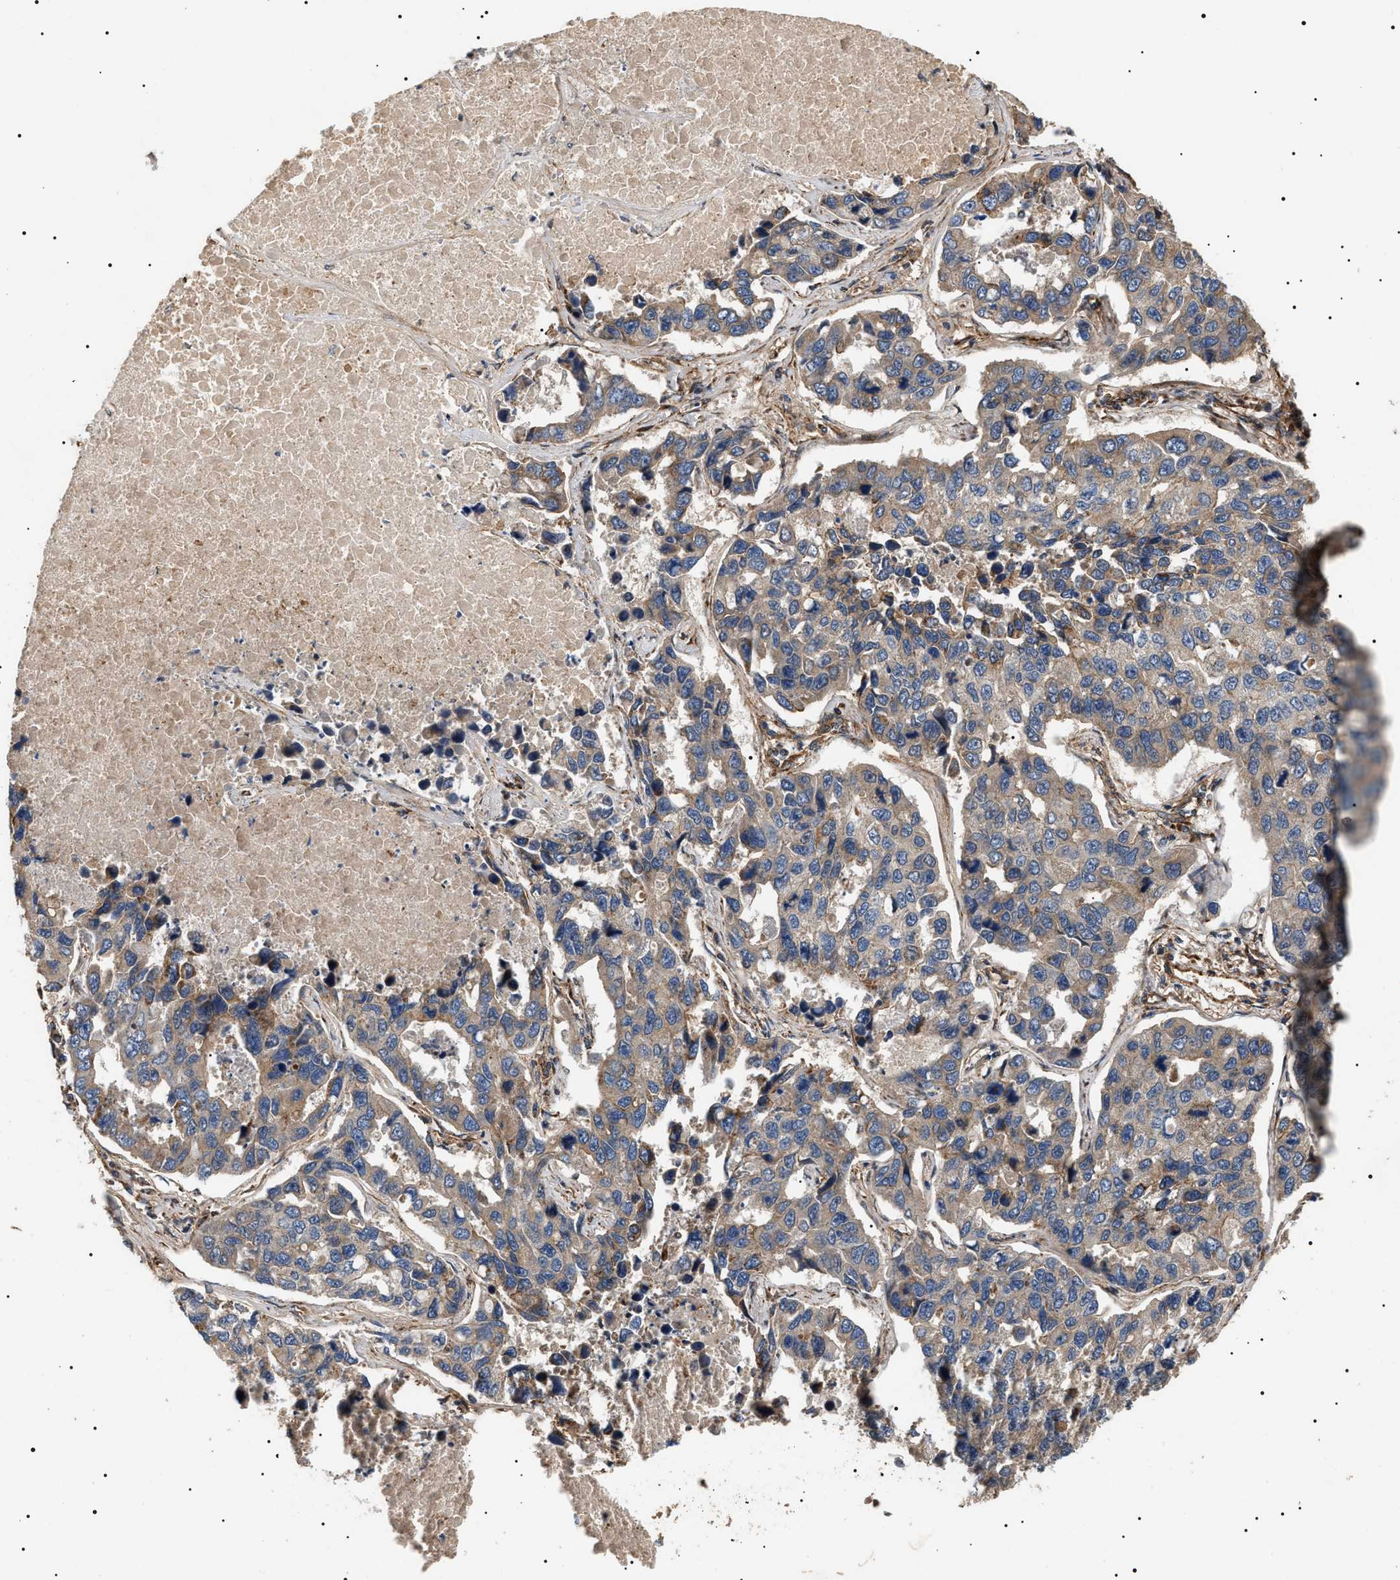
{"staining": {"intensity": "weak", "quantity": "25%-75%", "location": "cytoplasmic/membranous"}, "tissue": "lung cancer", "cell_type": "Tumor cells", "image_type": "cancer", "snomed": [{"axis": "morphology", "description": "Adenocarcinoma, NOS"}, {"axis": "topography", "description": "Lung"}], "caption": "Immunohistochemistry (IHC) photomicrograph of human lung cancer (adenocarcinoma) stained for a protein (brown), which reveals low levels of weak cytoplasmic/membranous positivity in approximately 25%-75% of tumor cells.", "gene": "ZBTB26", "patient": {"sex": "male", "age": 64}}